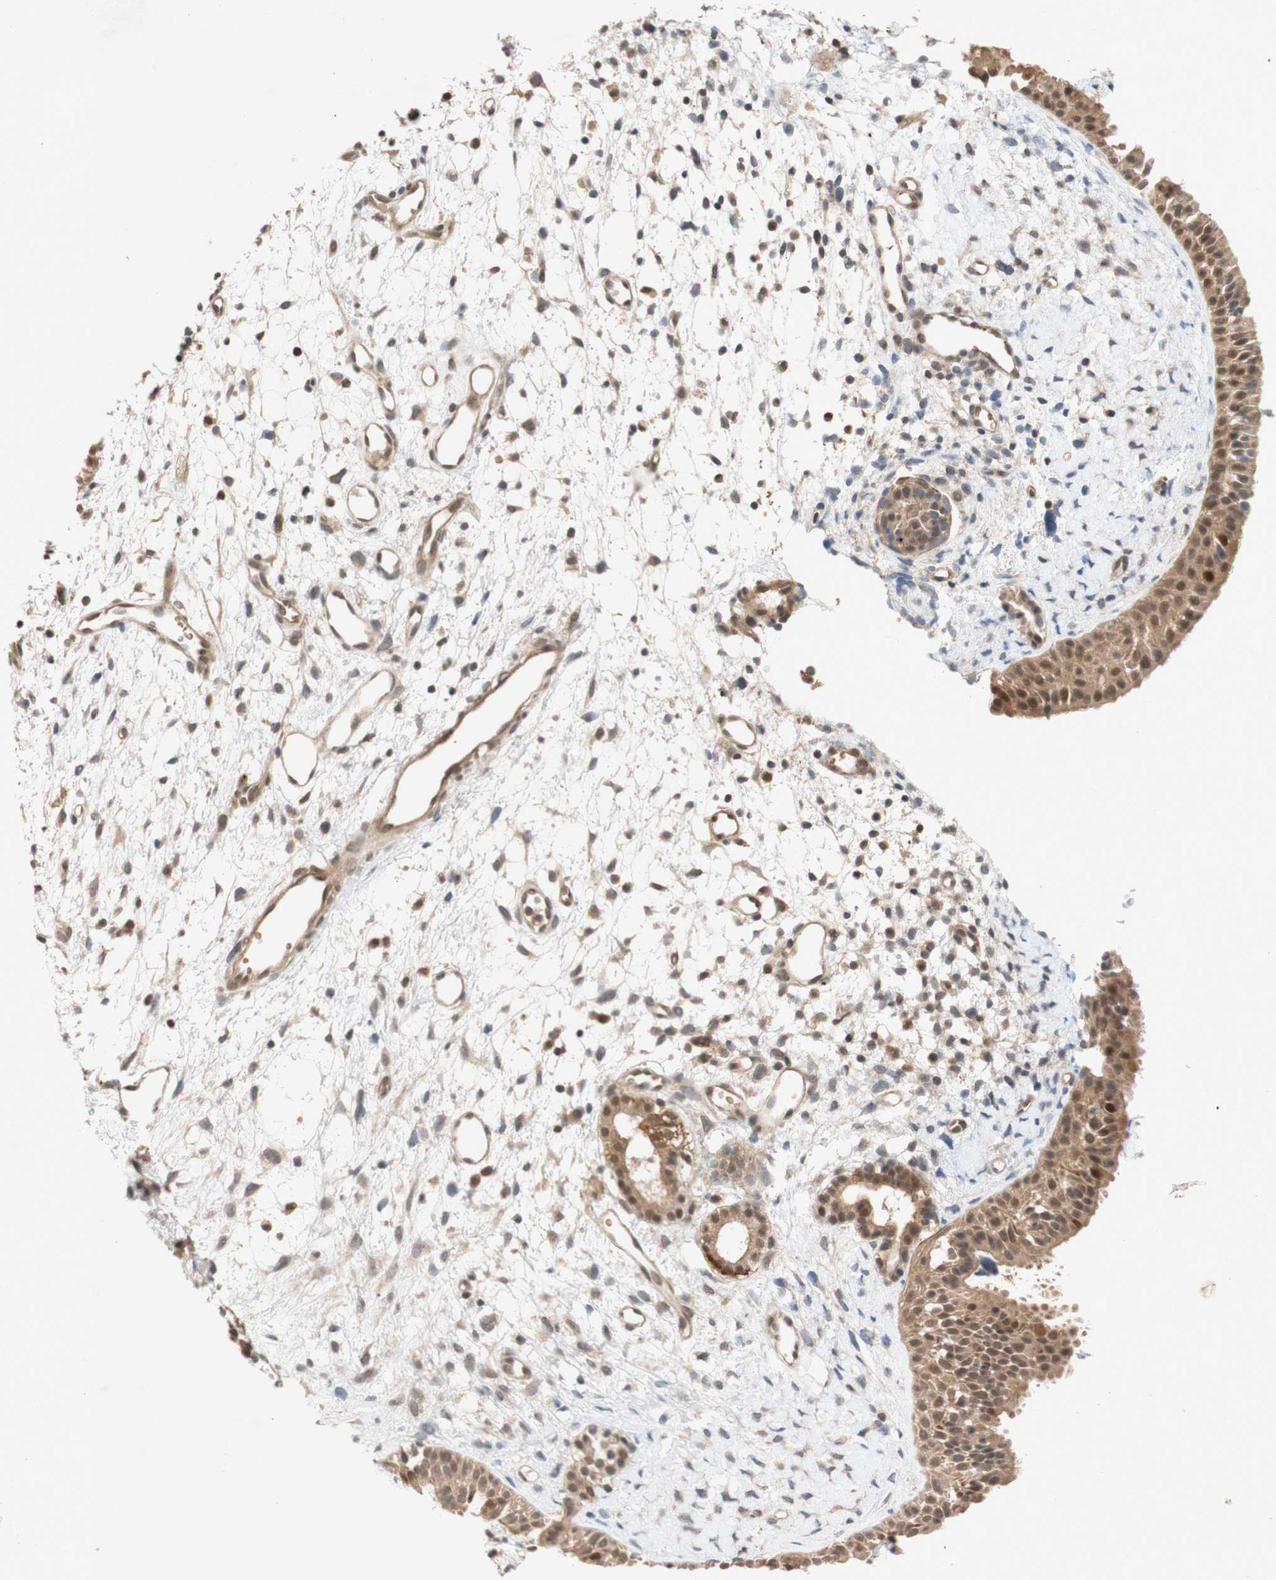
{"staining": {"intensity": "moderate", "quantity": ">75%", "location": "cytoplasmic/membranous,nuclear"}, "tissue": "nasopharynx", "cell_type": "Respiratory epithelial cells", "image_type": "normal", "snomed": [{"axis": "morphology", "description": "Normal tissue, NOS"}, {"axis": "topography", "description": "Nasopharynx"}], "caption": "IHC (DAB (3,3'-diaminobenzidine)) staining of benign human nasopharynx exhibits moderate cytoplasmic/membranous,nuclear protein positivity in approximately >75% of respiratory epithelial cells. The protein is stained brown, and the nuclei are stained in blue (DAB (3,3'-diaminobenzidine) IHC with brightfield microscopy, high magnification).", "gene": "PIN1", "patient": {"sex": "male", "age": 22}}